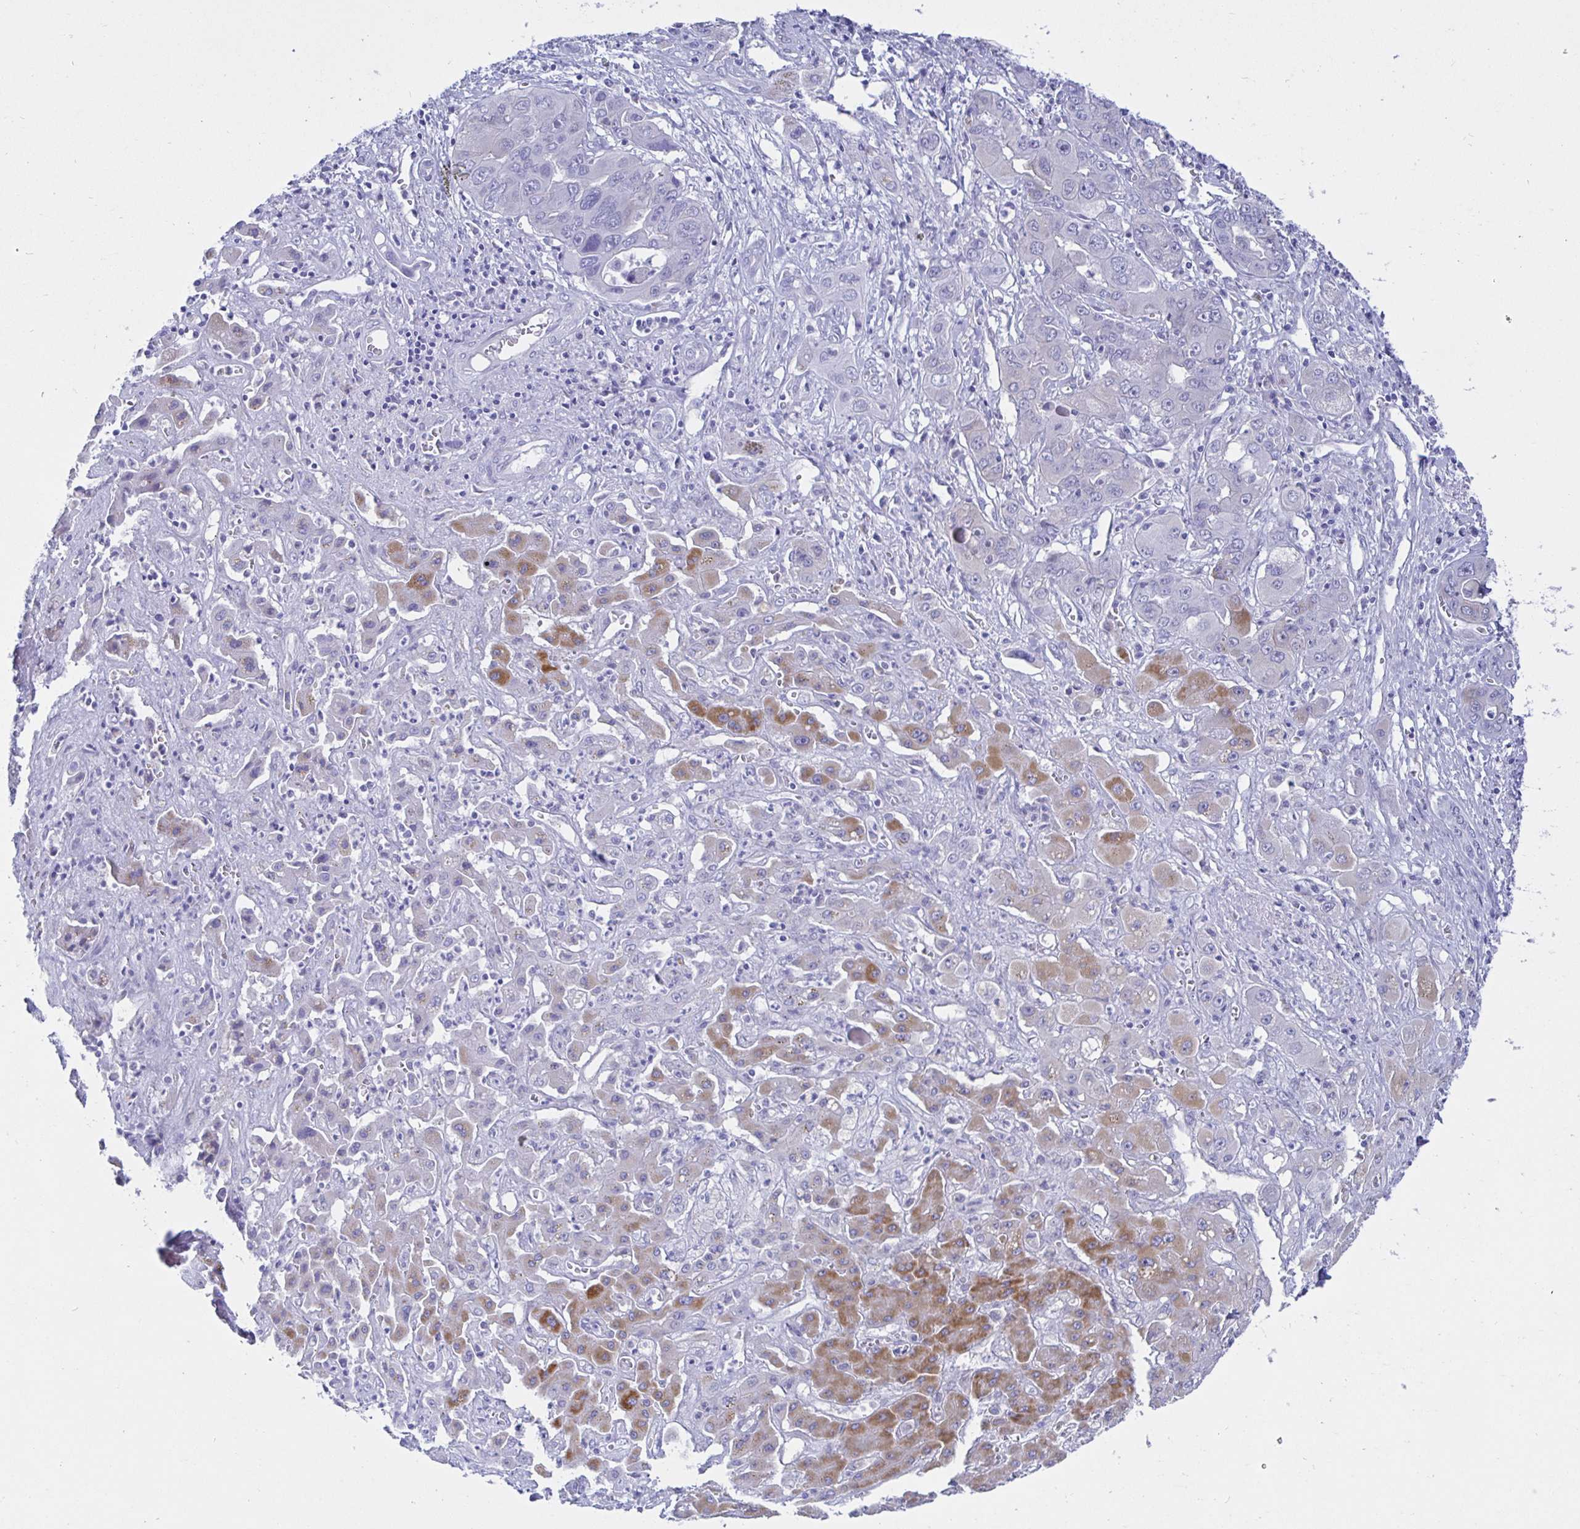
{"staining": {"intensity": "negative", "quantity": "none", "location": "none"}, "tissue": "liver cancer", "cell_type": "Tumor cells", "image_type": "cancer", "snomed": [{"axis": "morphology", "description": "Cholangiocarcinoma"}, {"axis": "topography", "description": "Liver"}], "caption": "High magnification brightfield microscopy of liver cancer (cholangiocarcinoma) stained with DAB (brown) and counterstained with hematoxylin (blue): tumor cells show no significant expression. The staining is performed using DAB brown chromogen with nuclei counter-stained in using hematoxylin.", "gene": "KCNH6", "patient": {"sex": "male", "age": 67}}